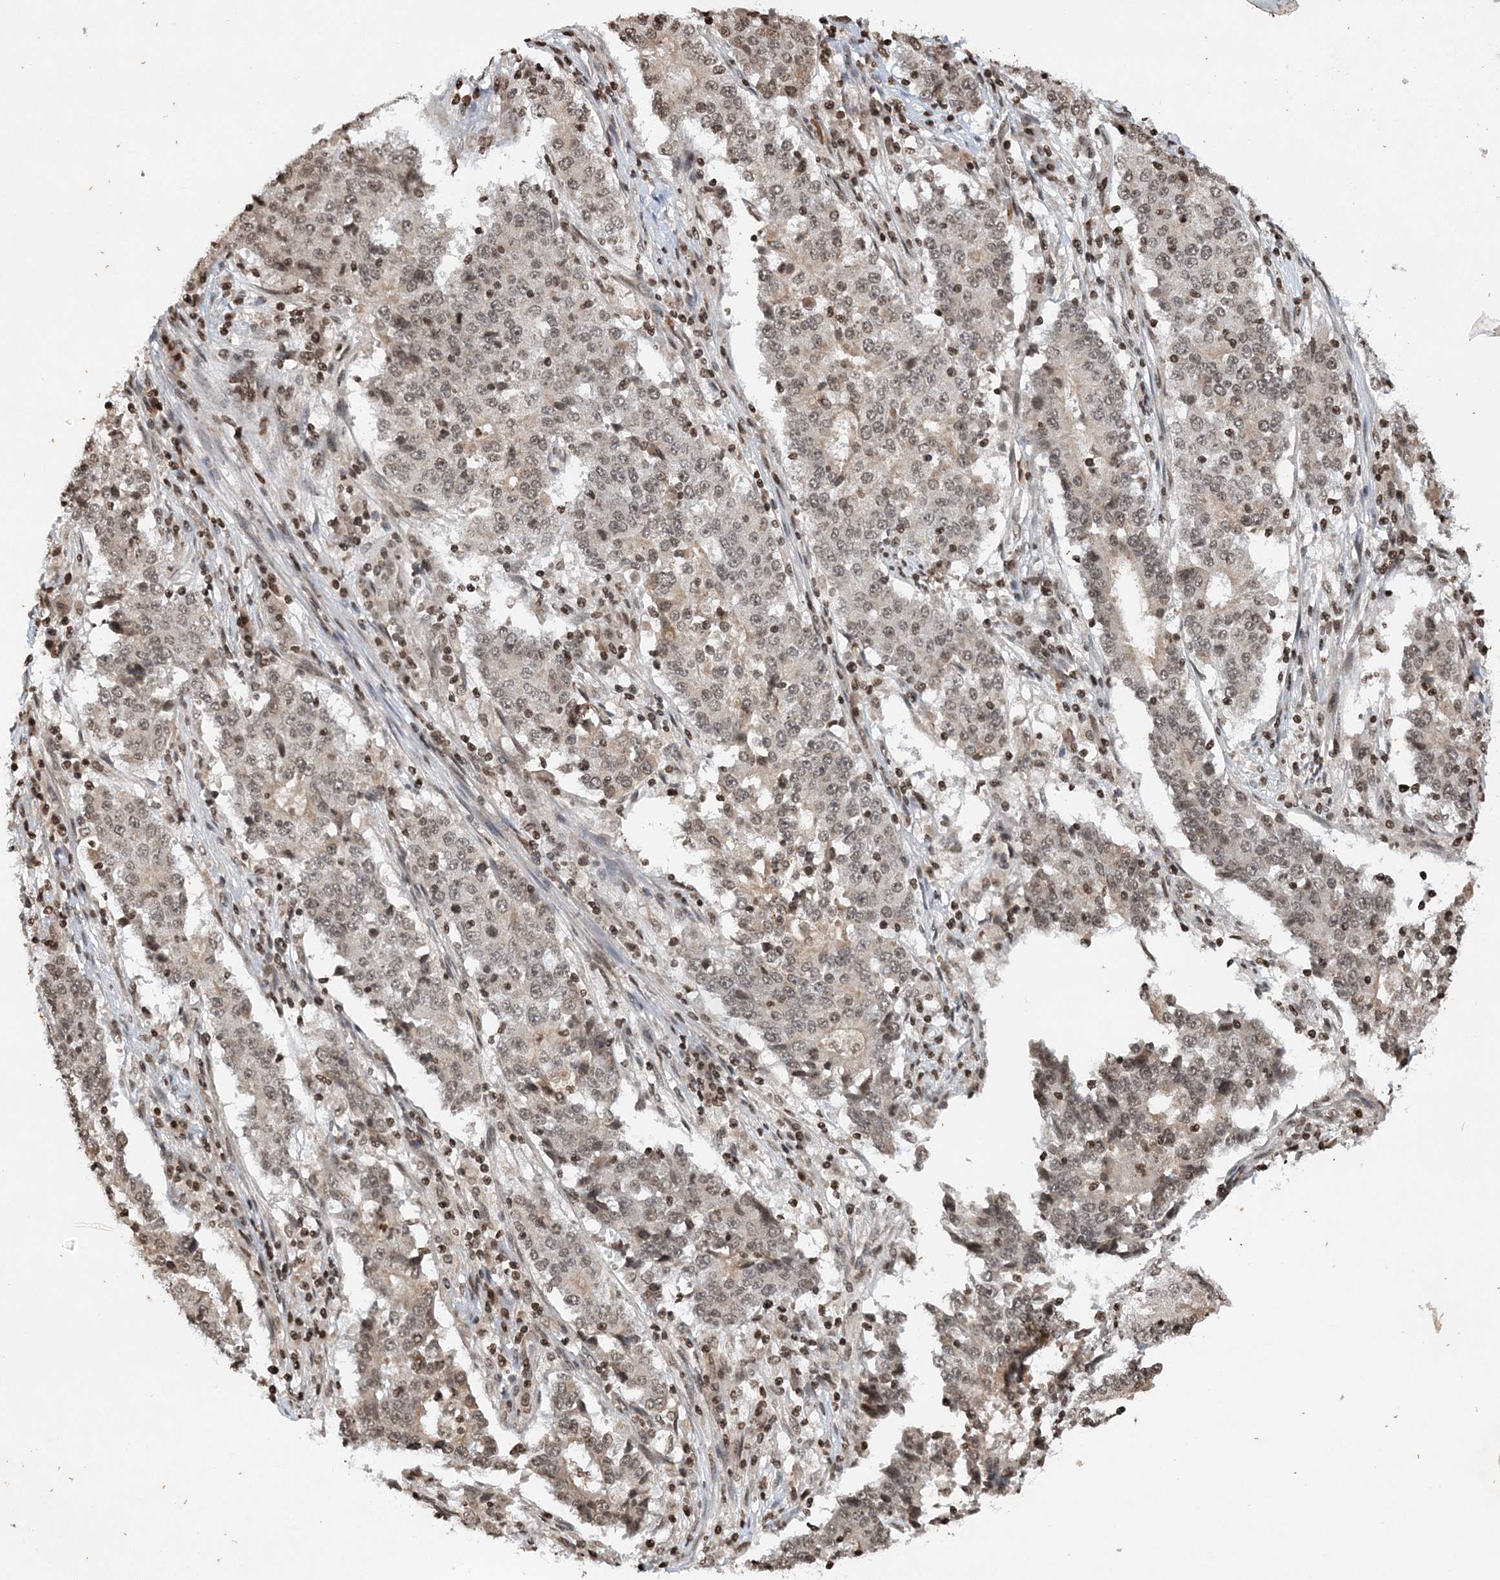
{"staining": {"intensity": "weak", "quantity": ">75%", "location": "nuclear"}, "tissue": "stomach cancer", "cell_type": "Tumor cells", "image_type": "cancer", "snomed": [{"axis": "morphology", "description": "Adenocarcinoma, NOS"}, {"axis": "topography", "description": "Stomach"}], "caption": "Immunohistochemistry histopathology image of neoplastic tissue: adenocarcinoma (stomach) stained using immunohistochemistry exhibits low levels of weak protein expression localized specifically in the nuclear of tumor cells, appearing as a nuclear brown color.", "gene": "NEDD9", "patient": {"sex": "male", "age": 59}}